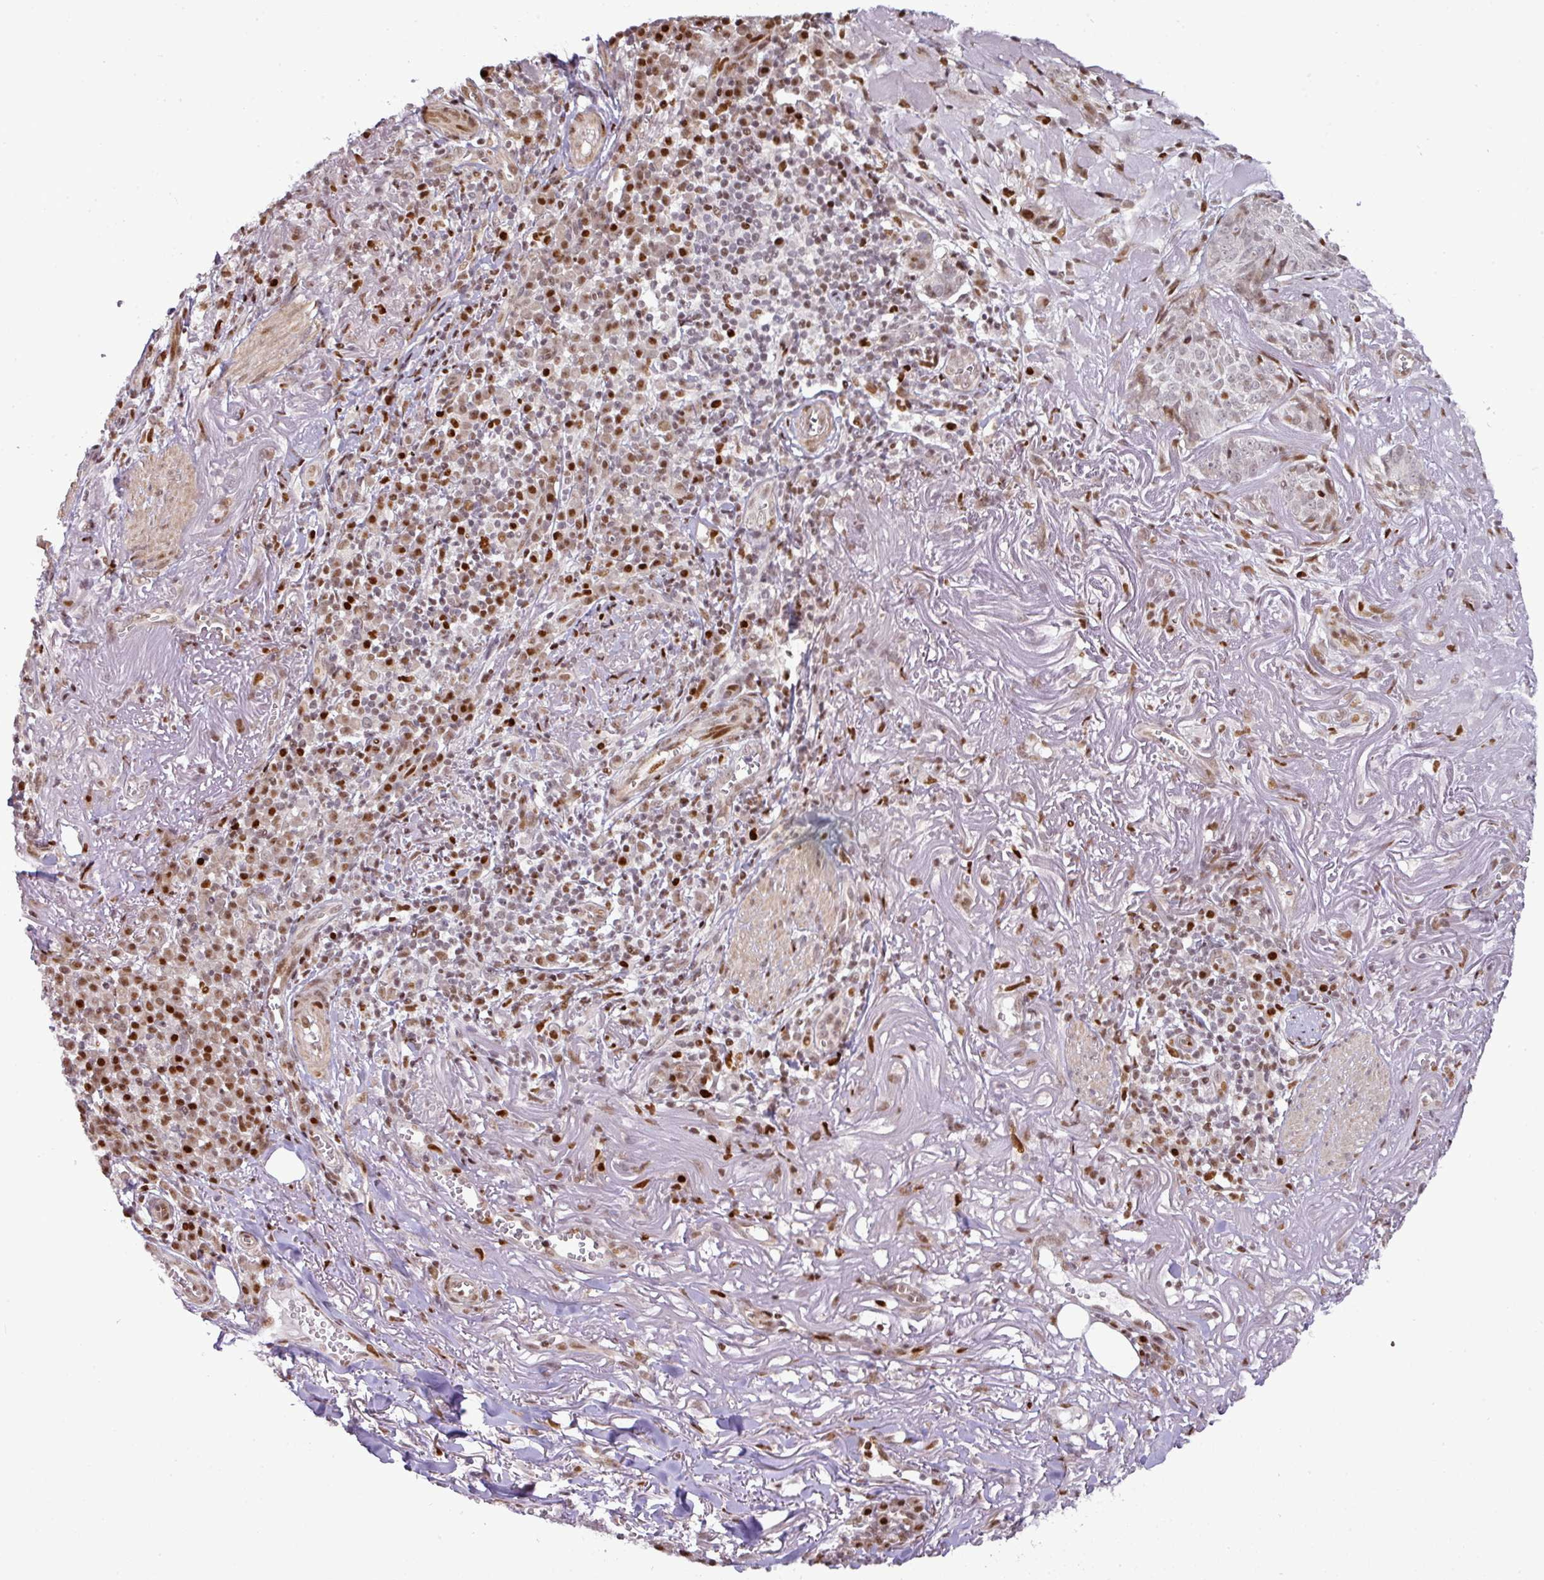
{"staining": {"intensity": "moderate", "quantity": "25%-75%", "location": "nuclear"}, "tissue": "skin cancer", "cell_type": "Tumor cells", "image_type": "cancer", "snomed": [{"axis": "morphology", "description": "Basal cell carcinoma"}, {"axis": "topography", "description": "Skin"}, {"axis": "topography", "description": "Skin of face"}], "caption": "Tumor cells demonstrate medium levels of moderate nuclear staining in approximately 25%-75% of cells in human basal cell carcinoma (skin). The protein is shown in brown color, while the nuclei are stained blue.", "gene": "MYSM1", "patient": {"sex": "female", "age": 95}}